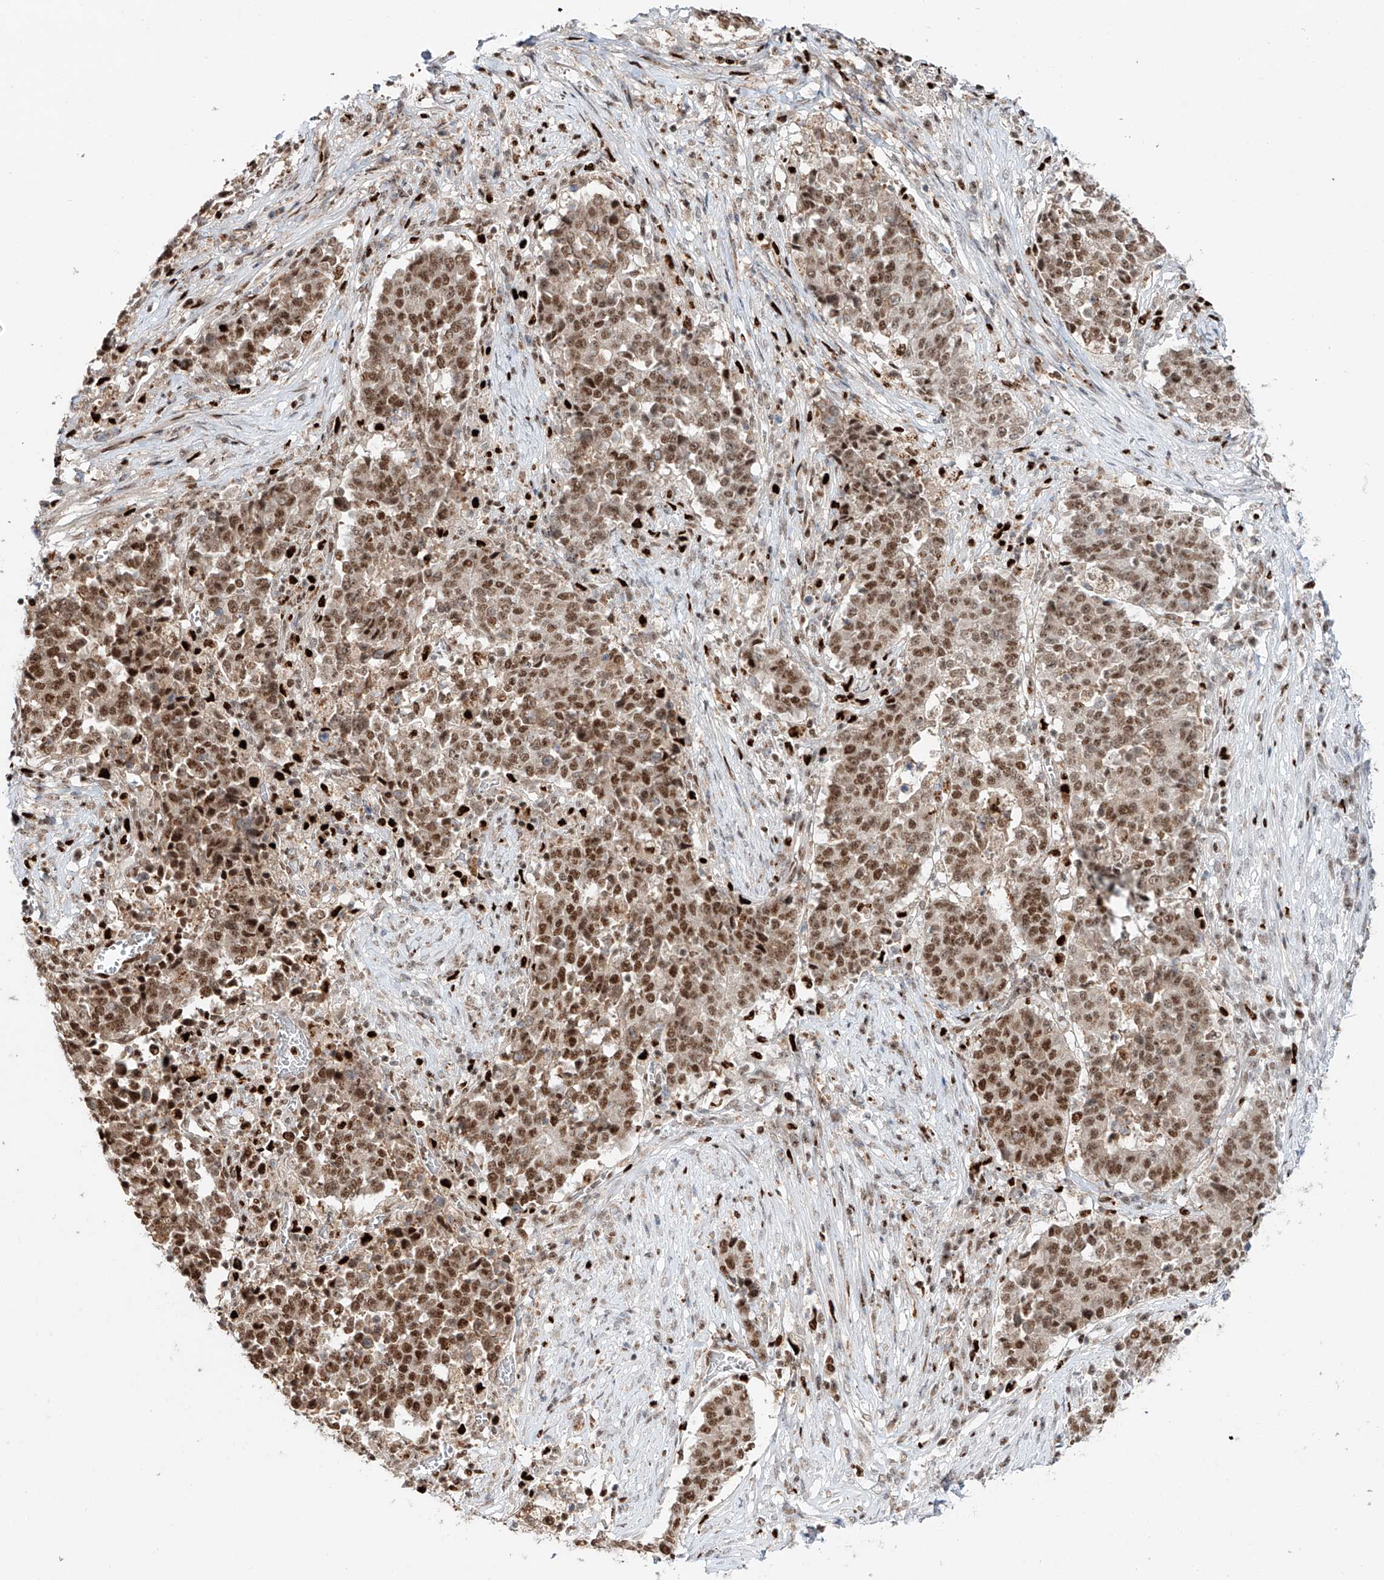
{"staining": {"intensity": "moderate", "quantity": ">75%", "location": "nuclear"}, "tissue": "stomach cancer", "cell_type": "Tumor cells", "image_type": "cancer", "snomed": [{"axis": "morphology", "description": "Adenocarcinoma, NOS"}, {"axis": "topography", "description": "Stomach"}], "caption": "Approximately >75% of tumor cells in human adenocarcinoma (stomach) exhibit moderate nuclear protein expression as visualized by brown immunohistochemical staining.", "gene": "DZIP1L", "patient": {"sex": "male", "age": 59}}